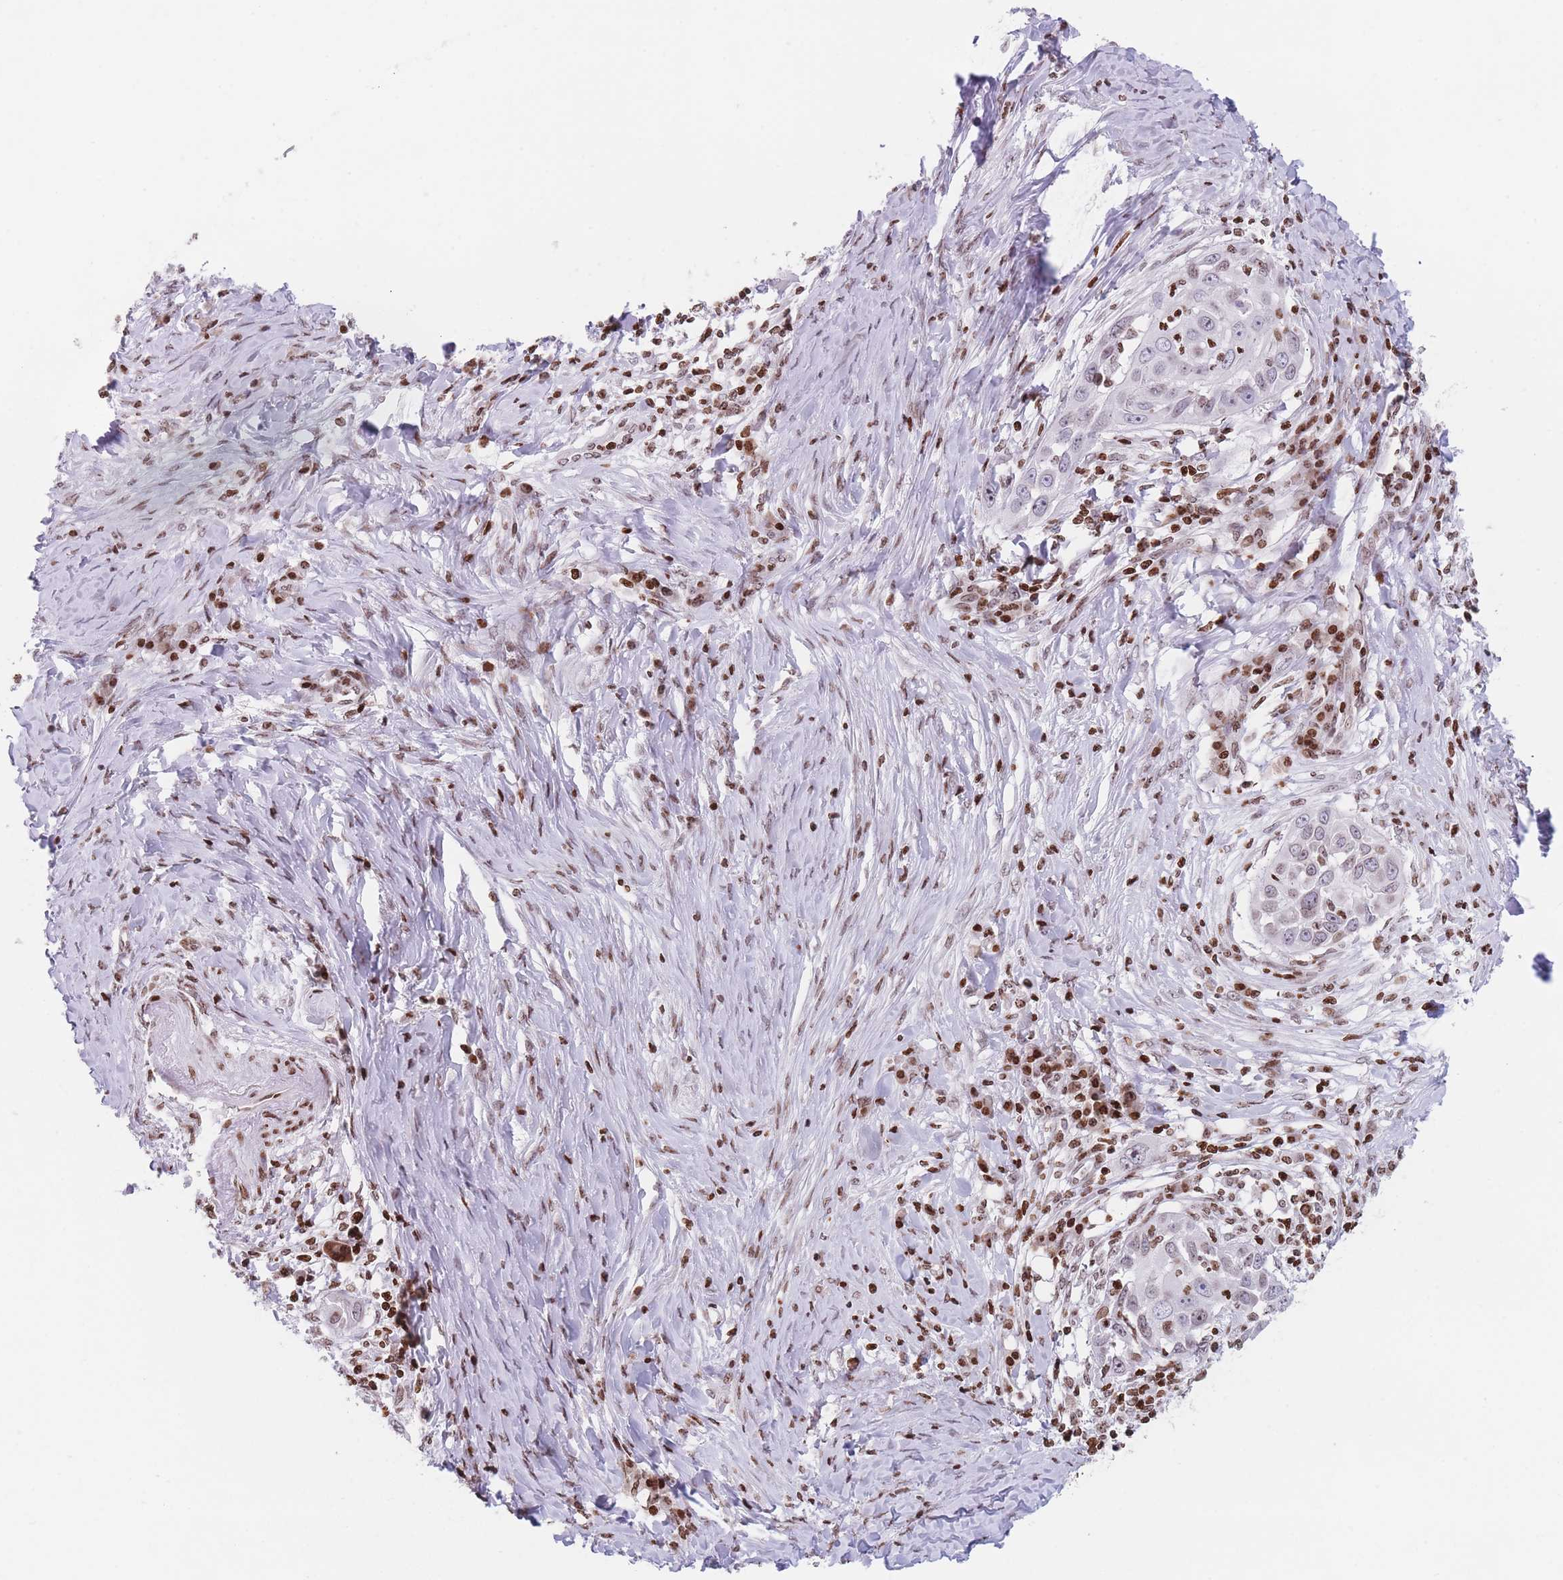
{"staining": {"intensity": "weak", "quantity": "25%-75%", "location": "nuclear"}, "tissue": "skin cancer", "cell_type": "Tumor cells", "image_type": "cancer", "snomed": [{"axis": "morphology", "description": "Squamous cell carcinoma, NOS"}, {"axis": "topography", "description": "Skin"}], "caption": "The immunohistochemical stain shows weak nuclear staining in tumor cells of skin cancer (squamous cell carcinoma) tissue.", "gene": "AK9", "patient": {"sex": "female", "age": 44}}